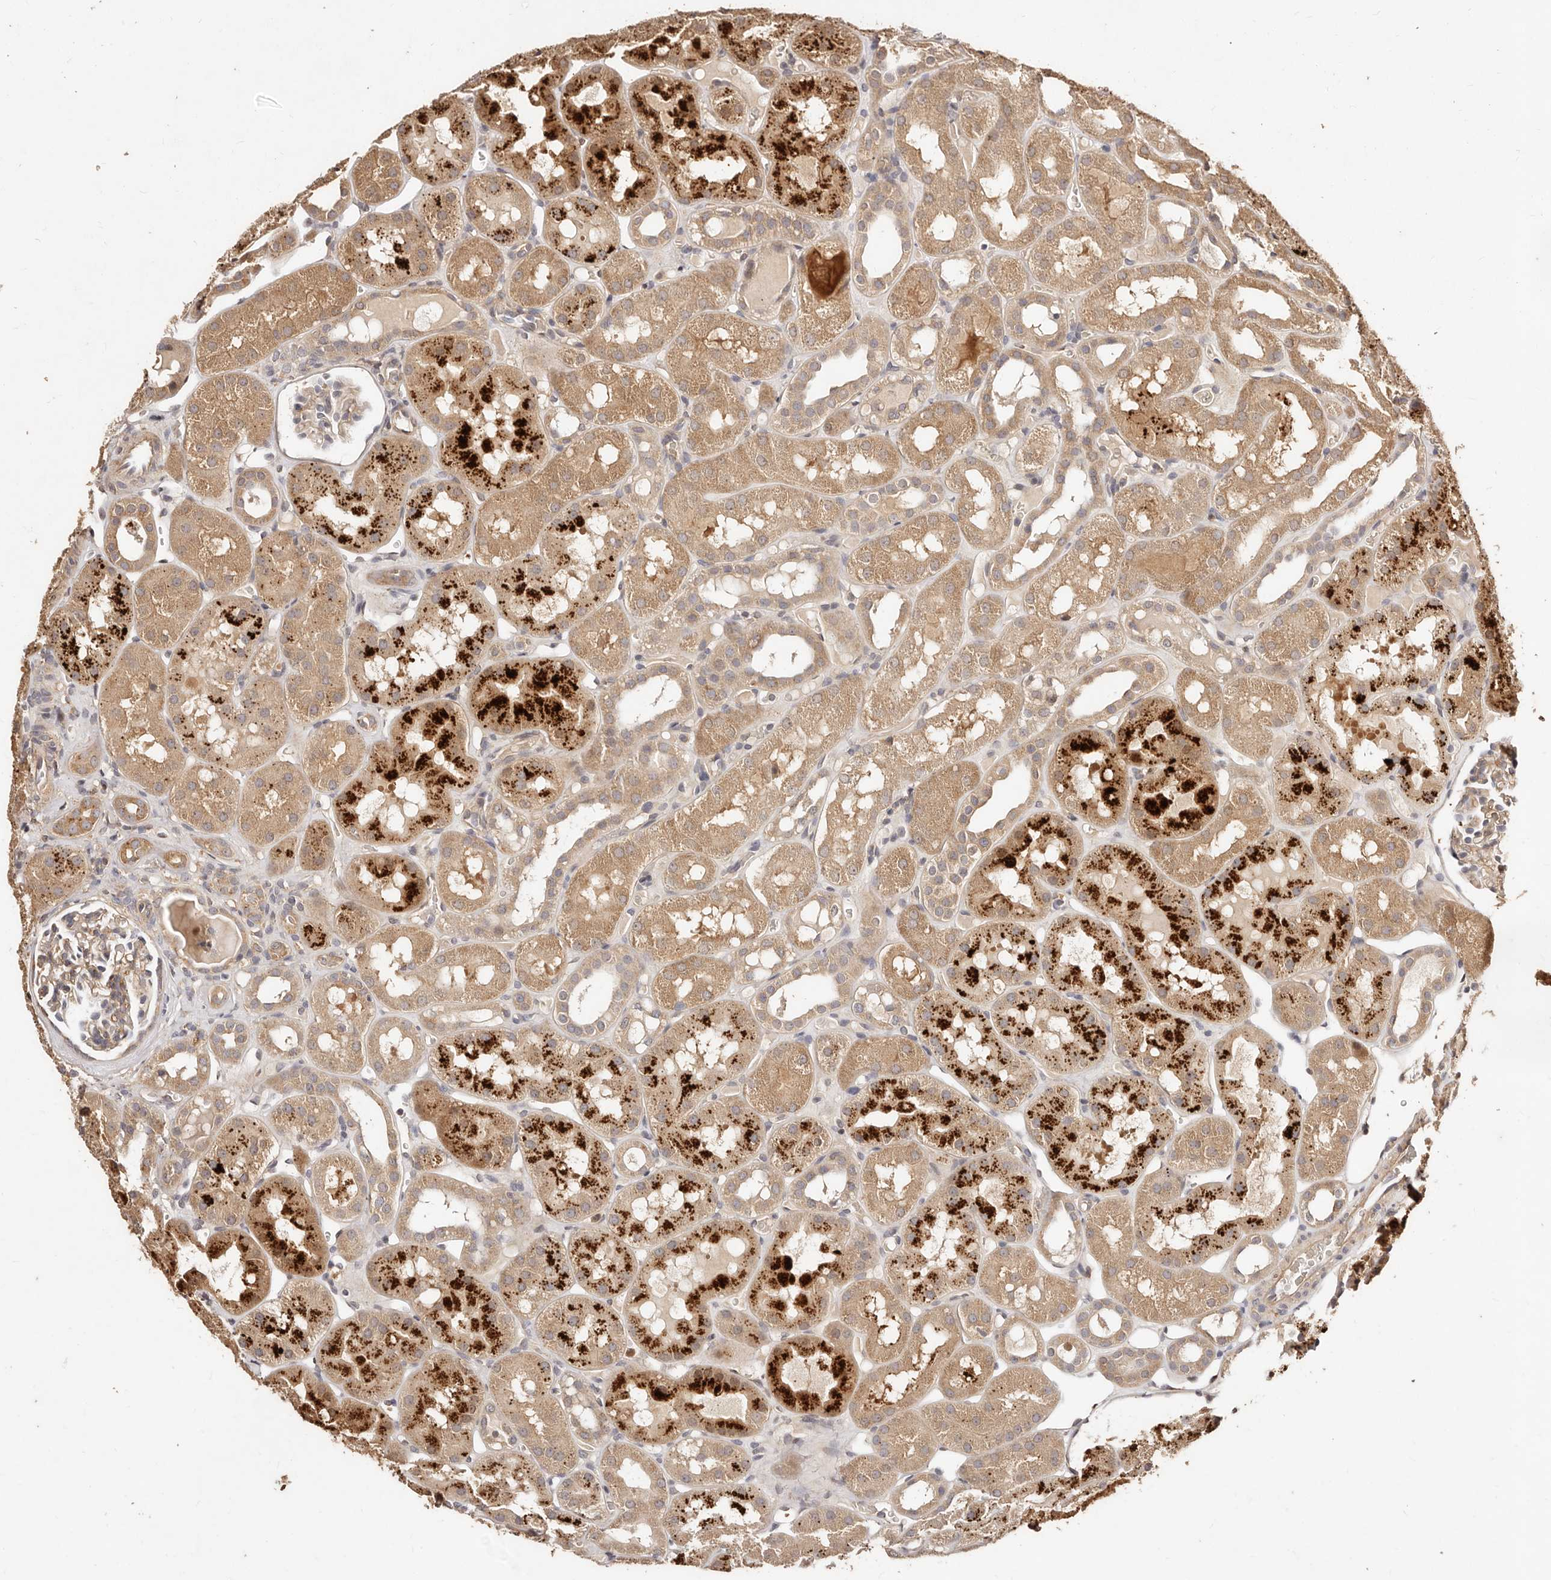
{"staining": {"intensity": "weak", "quantity": "25%-75%", "location": "cytoplasmic/membranous"}, "tissue": "kidney", "cell_type": "Cells in glomeruli", "image_type": "normal", "snomed": [{"axis": "morphology", "description": "Normal tissue, NOS"}, {"axis": "topography", "description": "Kidney"}], "caption": "Kidney stained with immunohistochemistry displays weak cytoplasmic/membranous staining in about 25%-75% of cells in glomeruli.", "gene": "CCL14", "patient": {"sex": "male", "age": 16}}